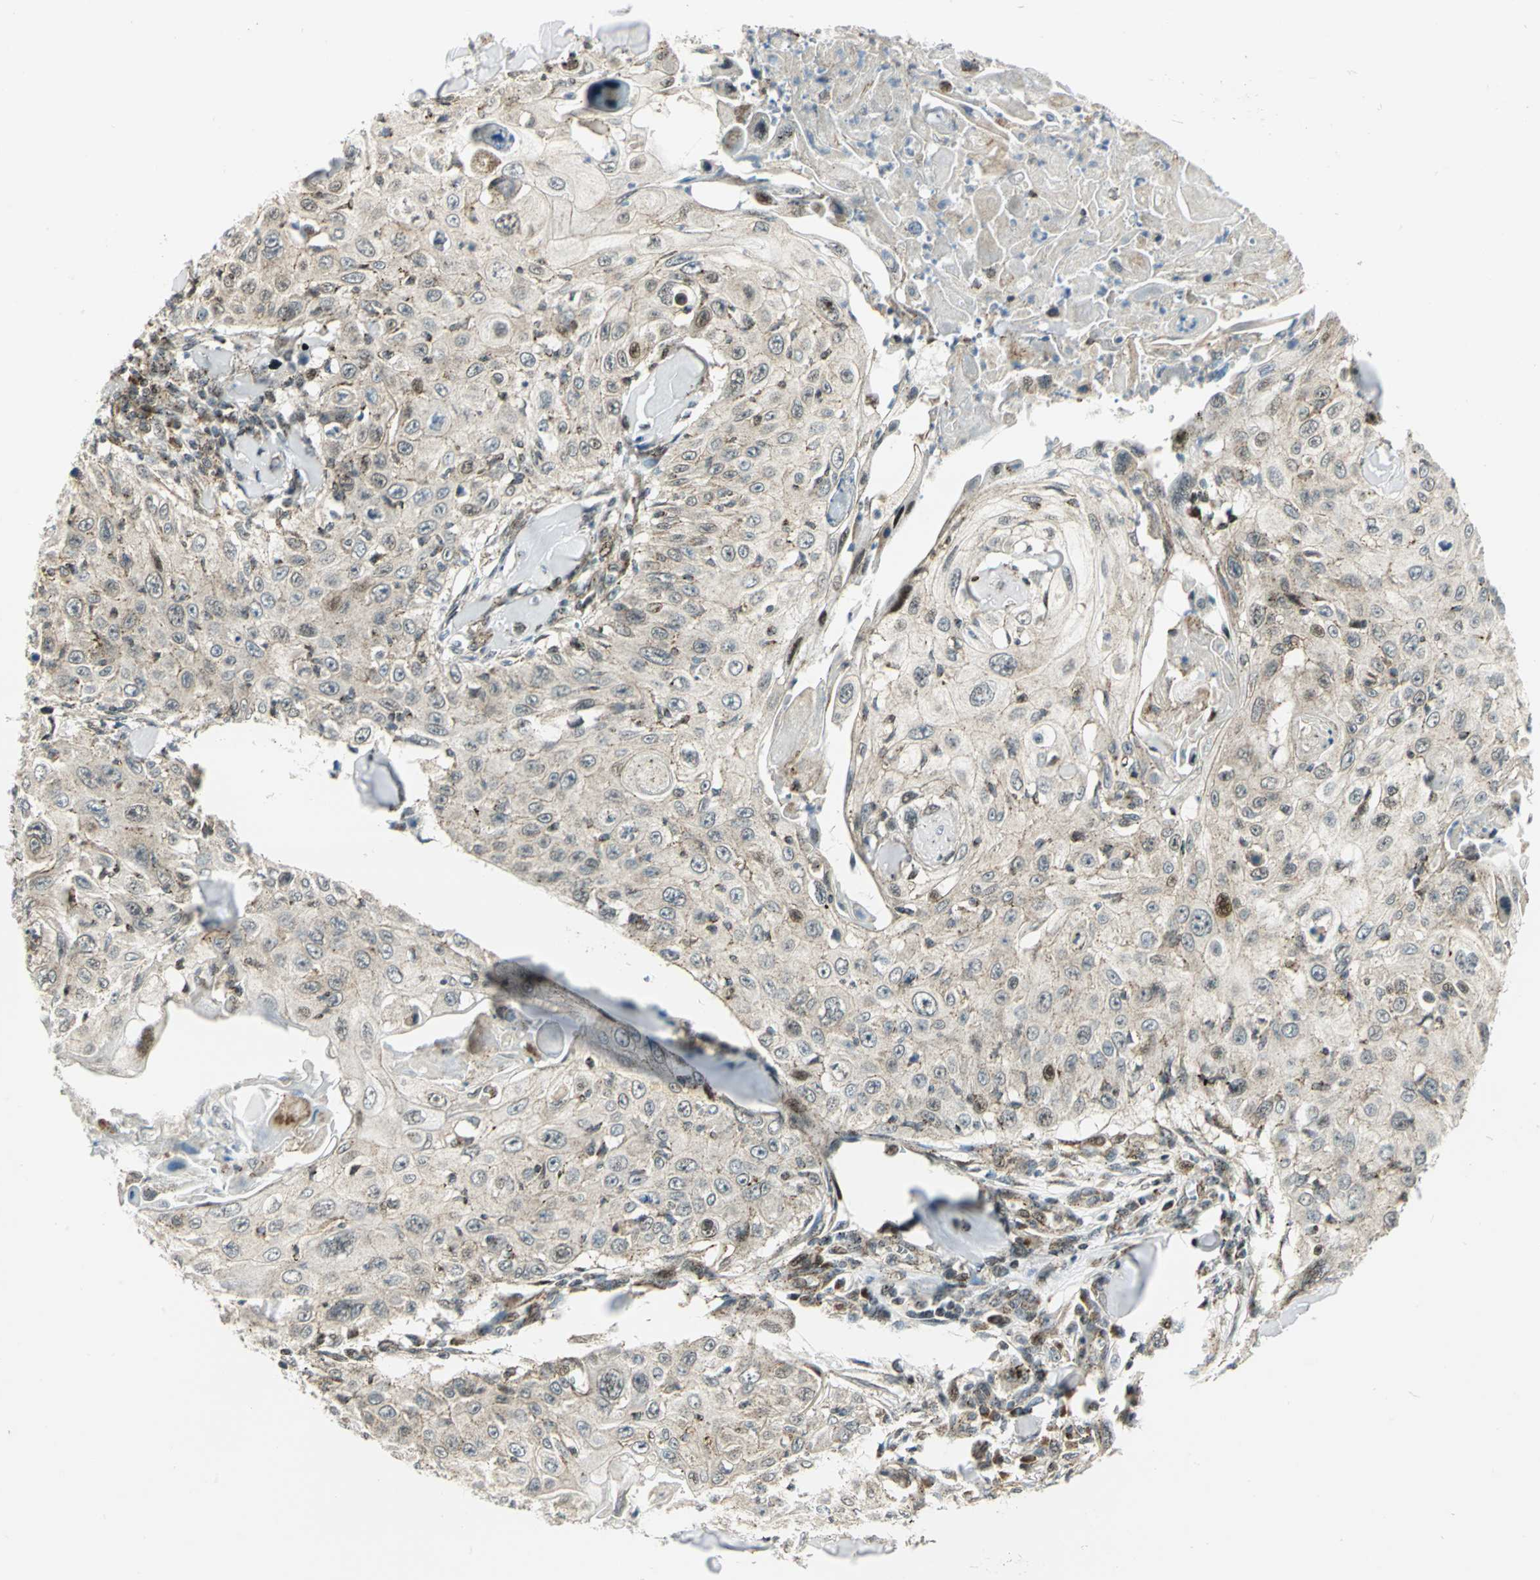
{"staining": {"intensity": "weak", "quantity": ">75%", "location": "cytoplasmic/membranous"}, "tissue": "skin cancer", "cell_type": "Tumor cells", "image_type": "cancer", "snomed": [{"axis": "morphology", "description": "Squamous cell carcinoma, NOS"}, {"axis": "topography", "description": "Skin"}], "caption": "DAB immunohistochemical staining of human skin cancer (squamous cell carcinoma) displays weak cytoplasmic/membranous protein positivity in approximately >75% of tumor cells. (DAB (3,3'-diaminobenzidine) IHC, brown staining for protein, blue staining for nuclei).", "gene": "ATP6V1A", "patient": {"sex": "male", "age": 86}}